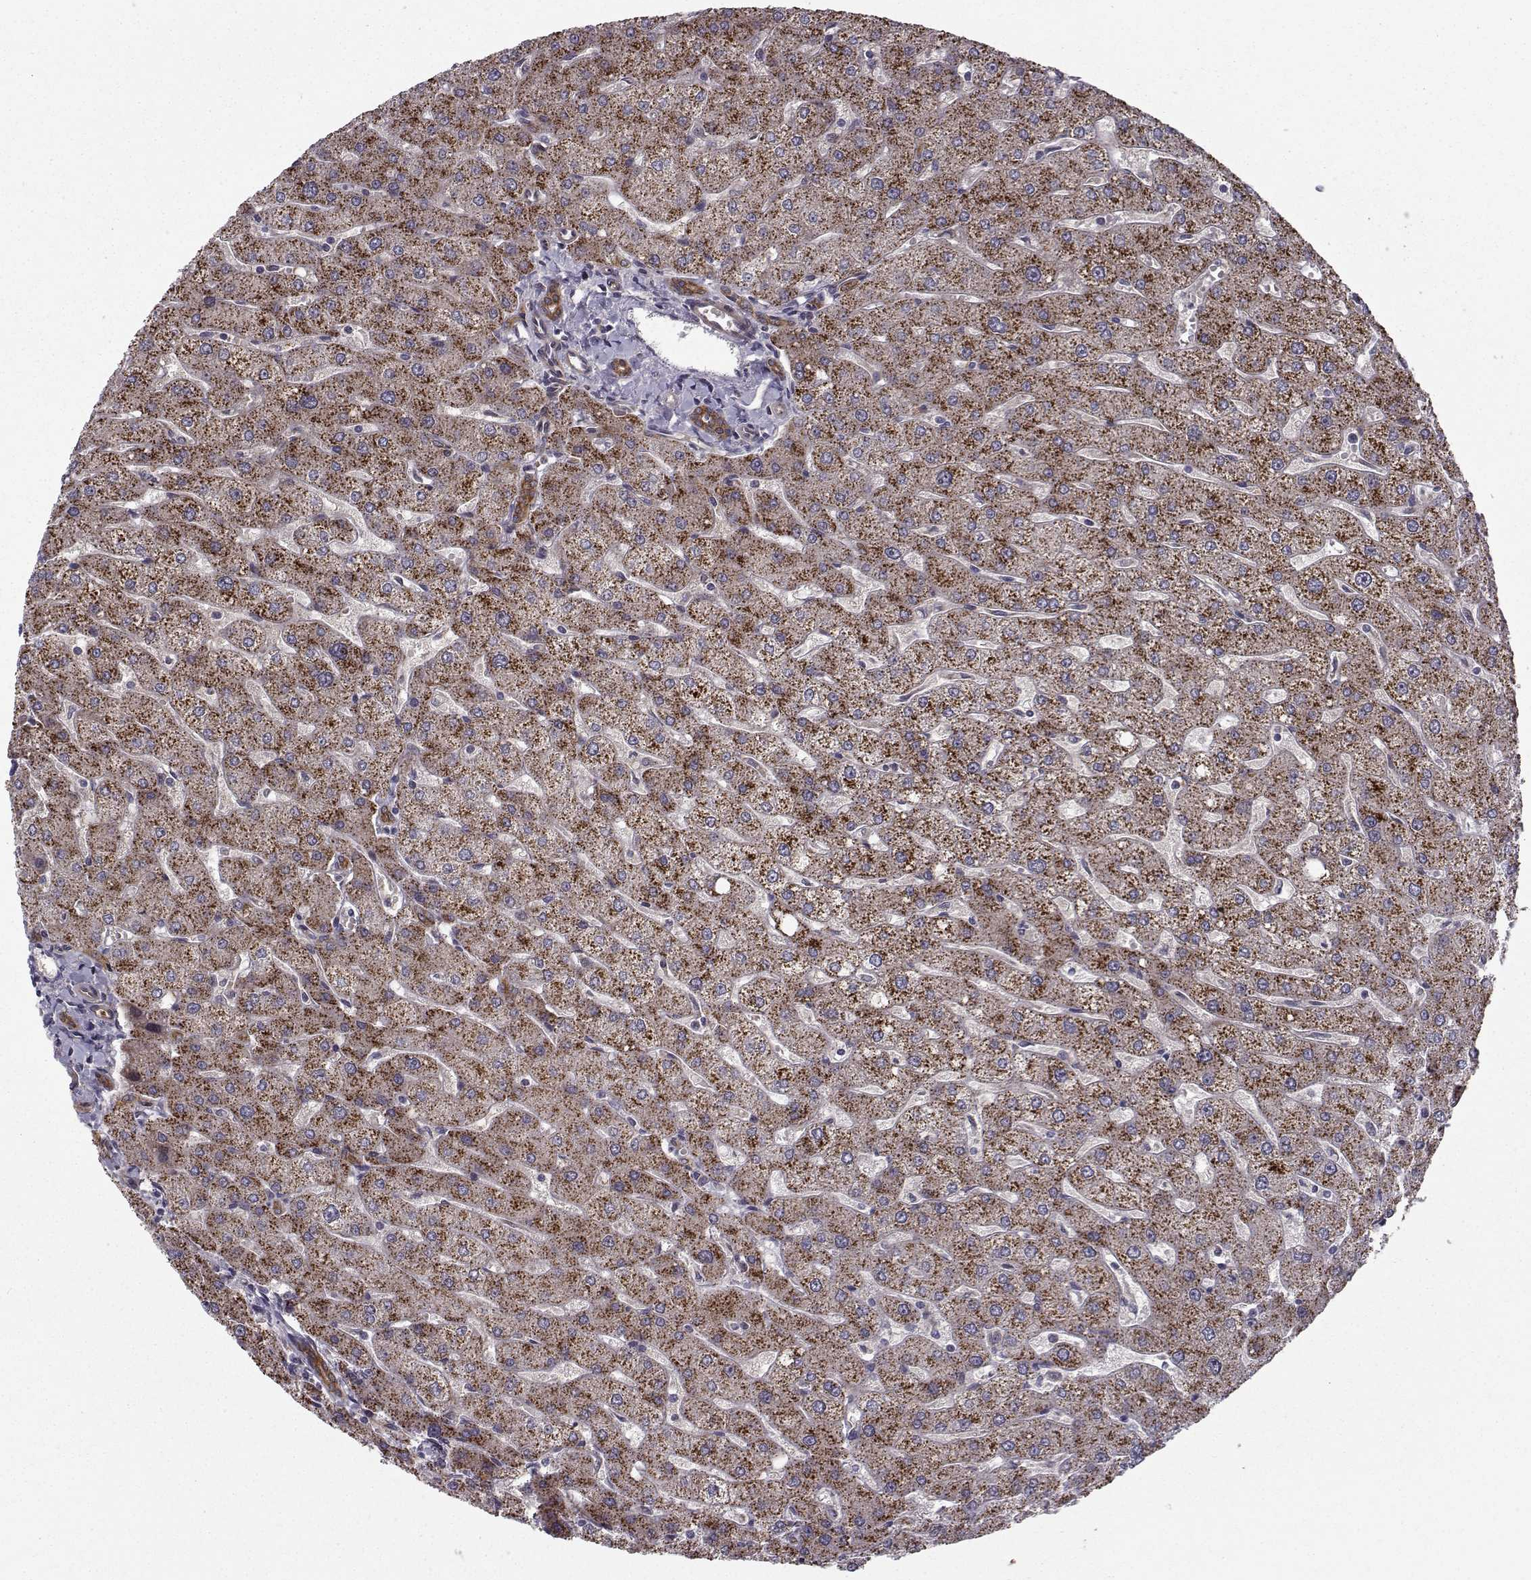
{"staining": {"intensity": "strong", "quantity": ">75%", "location": "cytoplasmic/membranous"}, "tissue": "liver", "cell_type": "Cholangiocytes", "image_type": "normal", "snomed": [{"axis": "morphology", "description": "Normal tissue, NOS"}, {"axis": "topography", "description": "Liver"}], "caption": "Protein expression analysis of normal human liver reveals strong cytoplasmic/membranous positivity in about >75% of cholangiocytes.", "gene": "APC", "patient": {"sex": "male", "age": 67}}